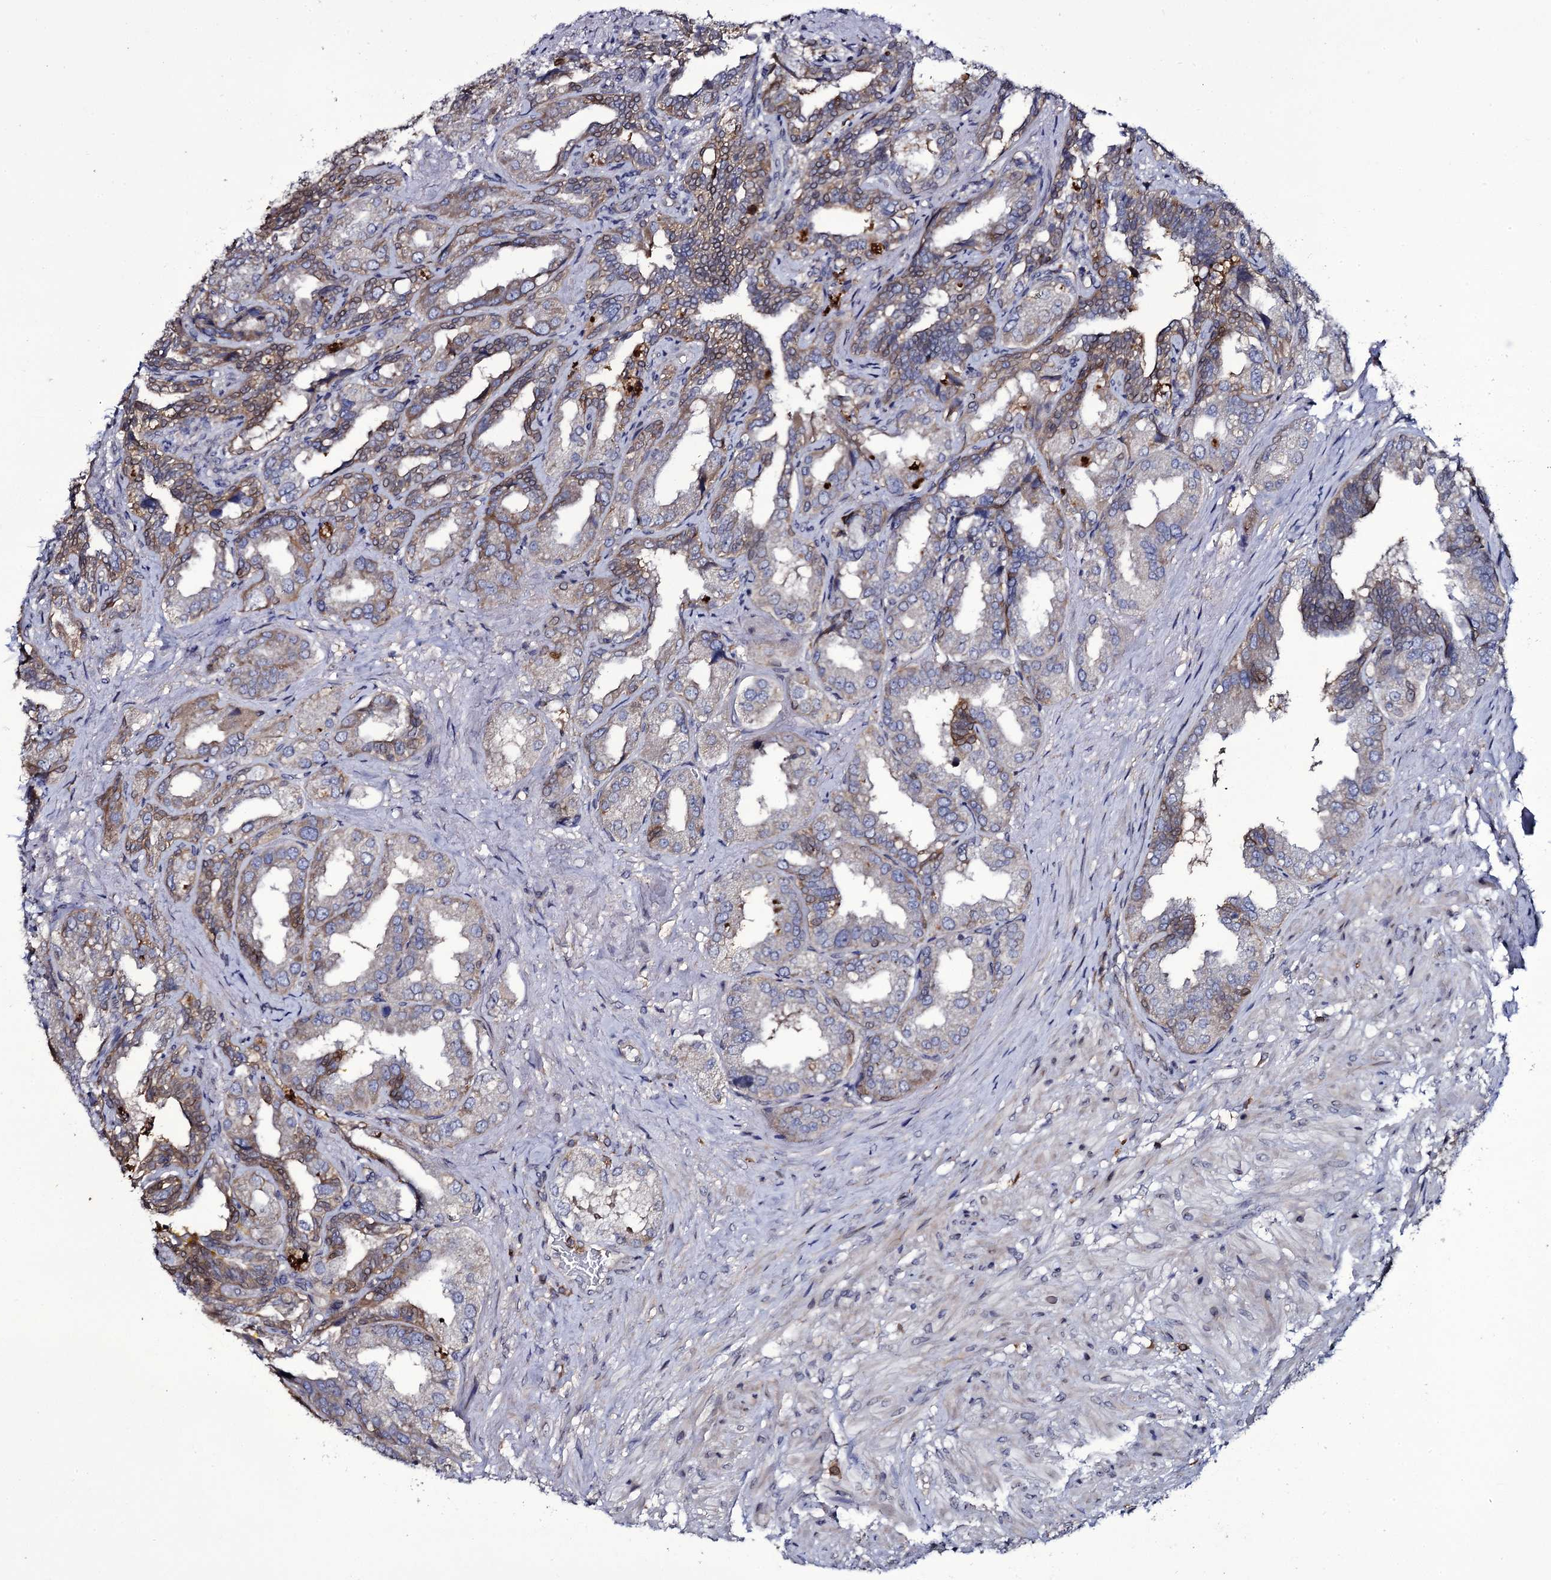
{"staining": {"intensity": "moderate", "quantity": "25%-75%", "location": "cytoplasmic/membranous"}, "tissue": "seminal vesicle", "cell_type": "Glandular cells", "image_type": "normal", "snomed": [{"axis": "morphology", "description": "Normal tissue, NOS"}, {"axis": "topography", "description": "Seminal veicle"}], "caption": "DAB (3,3'-diaminobenzidine) immunohistochemical staining of benign human seminal vesicle demonstrates moderate cytoplasmic/membranous protein staining in about 25%-75% of glandular cells.", "gene": "TTC23", "patient": {"sex": "male", "age": 63}}